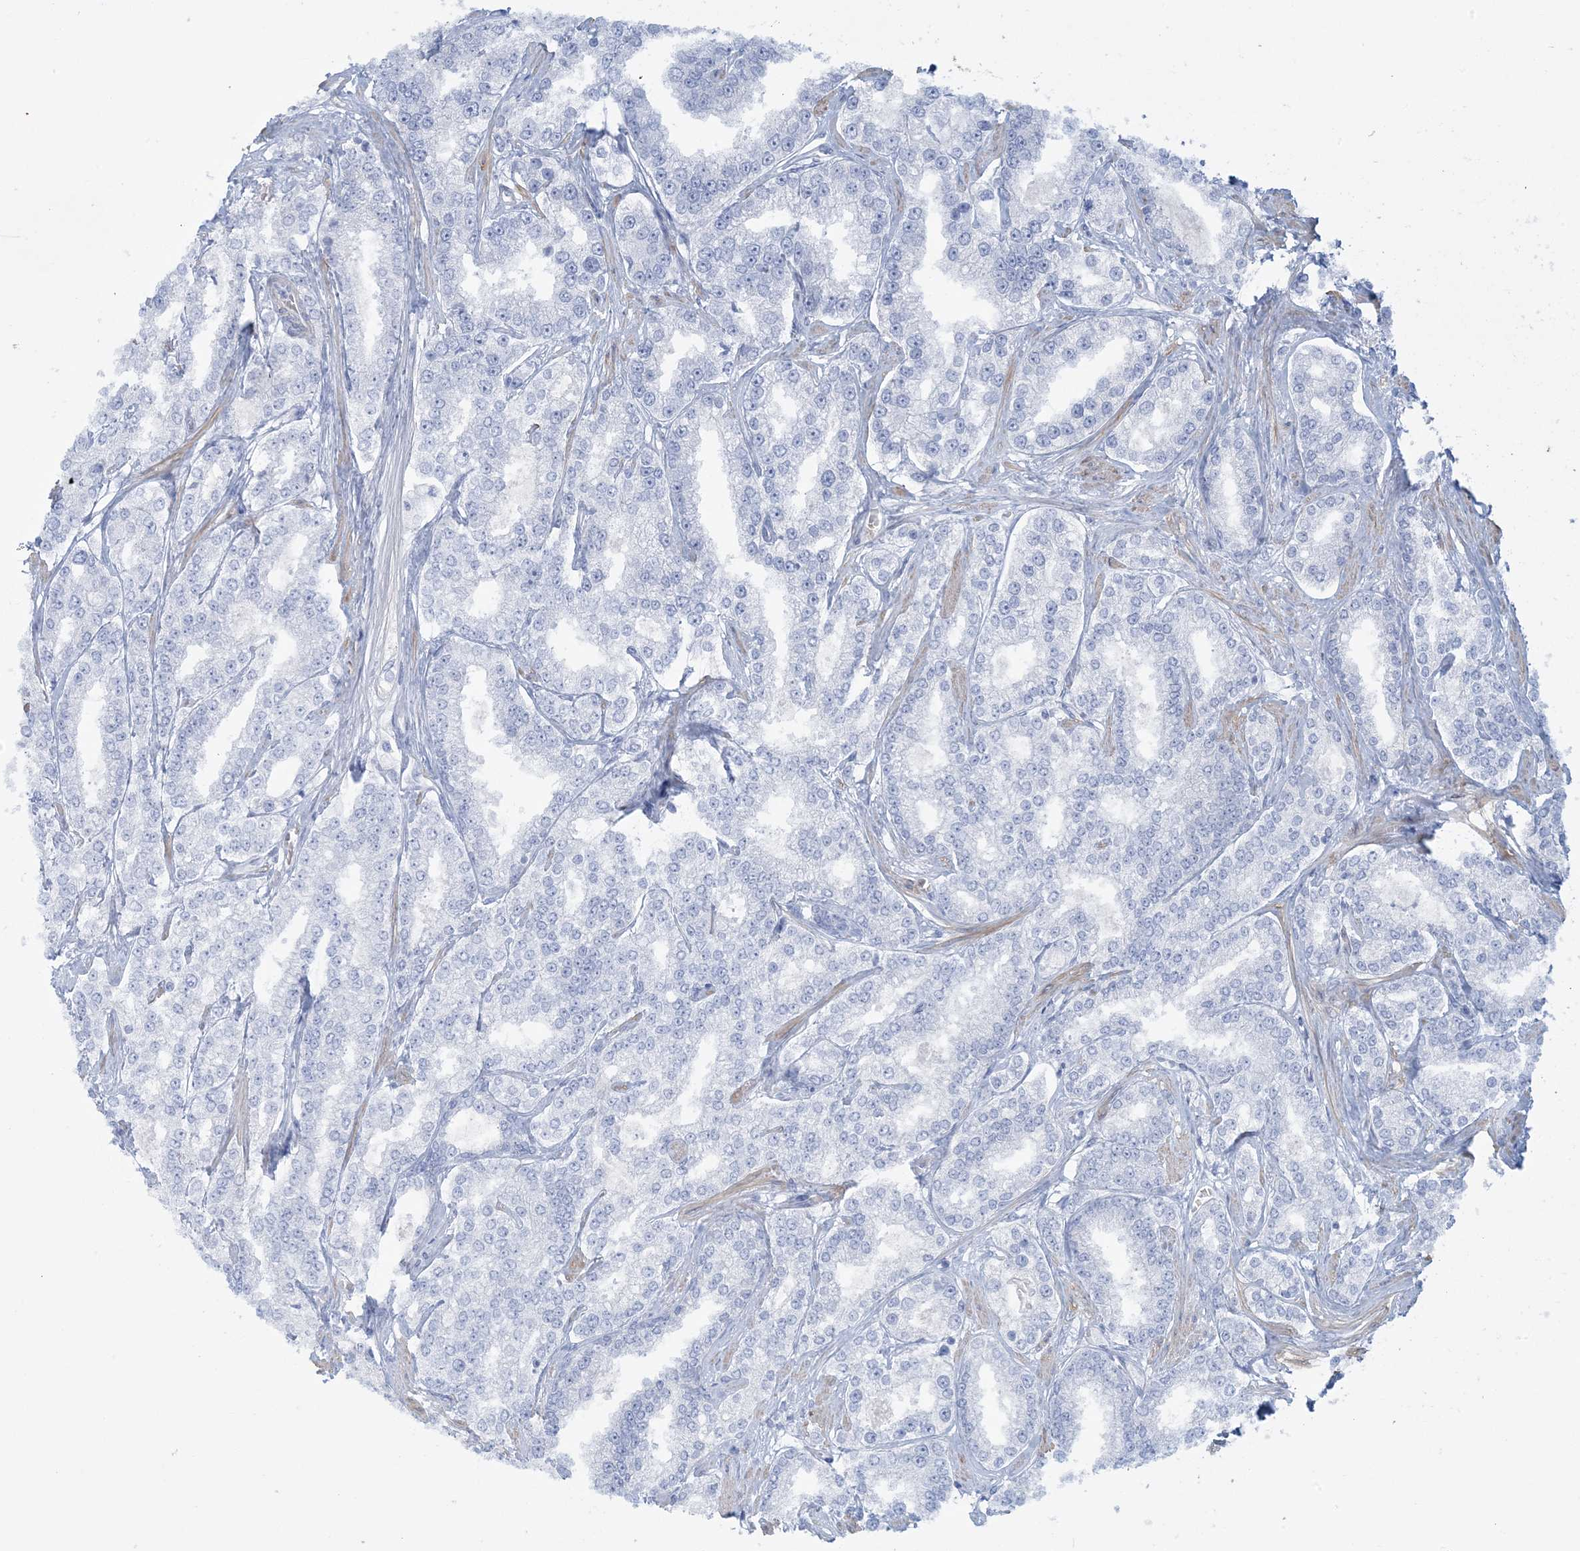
{"staining": {"intensity": "negative", "quantity": "none", "location": "none"}, "tissue": "prostate cancer", "cell_type": "Tumor cells", "image_type": "cancer", "snomed": [{"axis": "morphology", "description": "Normal tissue, NOS"}, {"axis": "morphology", "description": "Adenocarcinoma, High grade"}, {"axis": "topography", "description": "Prostate"}], "caption": "Prostate cancer stained for a protein using immunohistochemistry (IHC) demonstrates no positivity tumor cells.", "gene": "AGXT", "patient": {"sex": "male", "age": 83}}